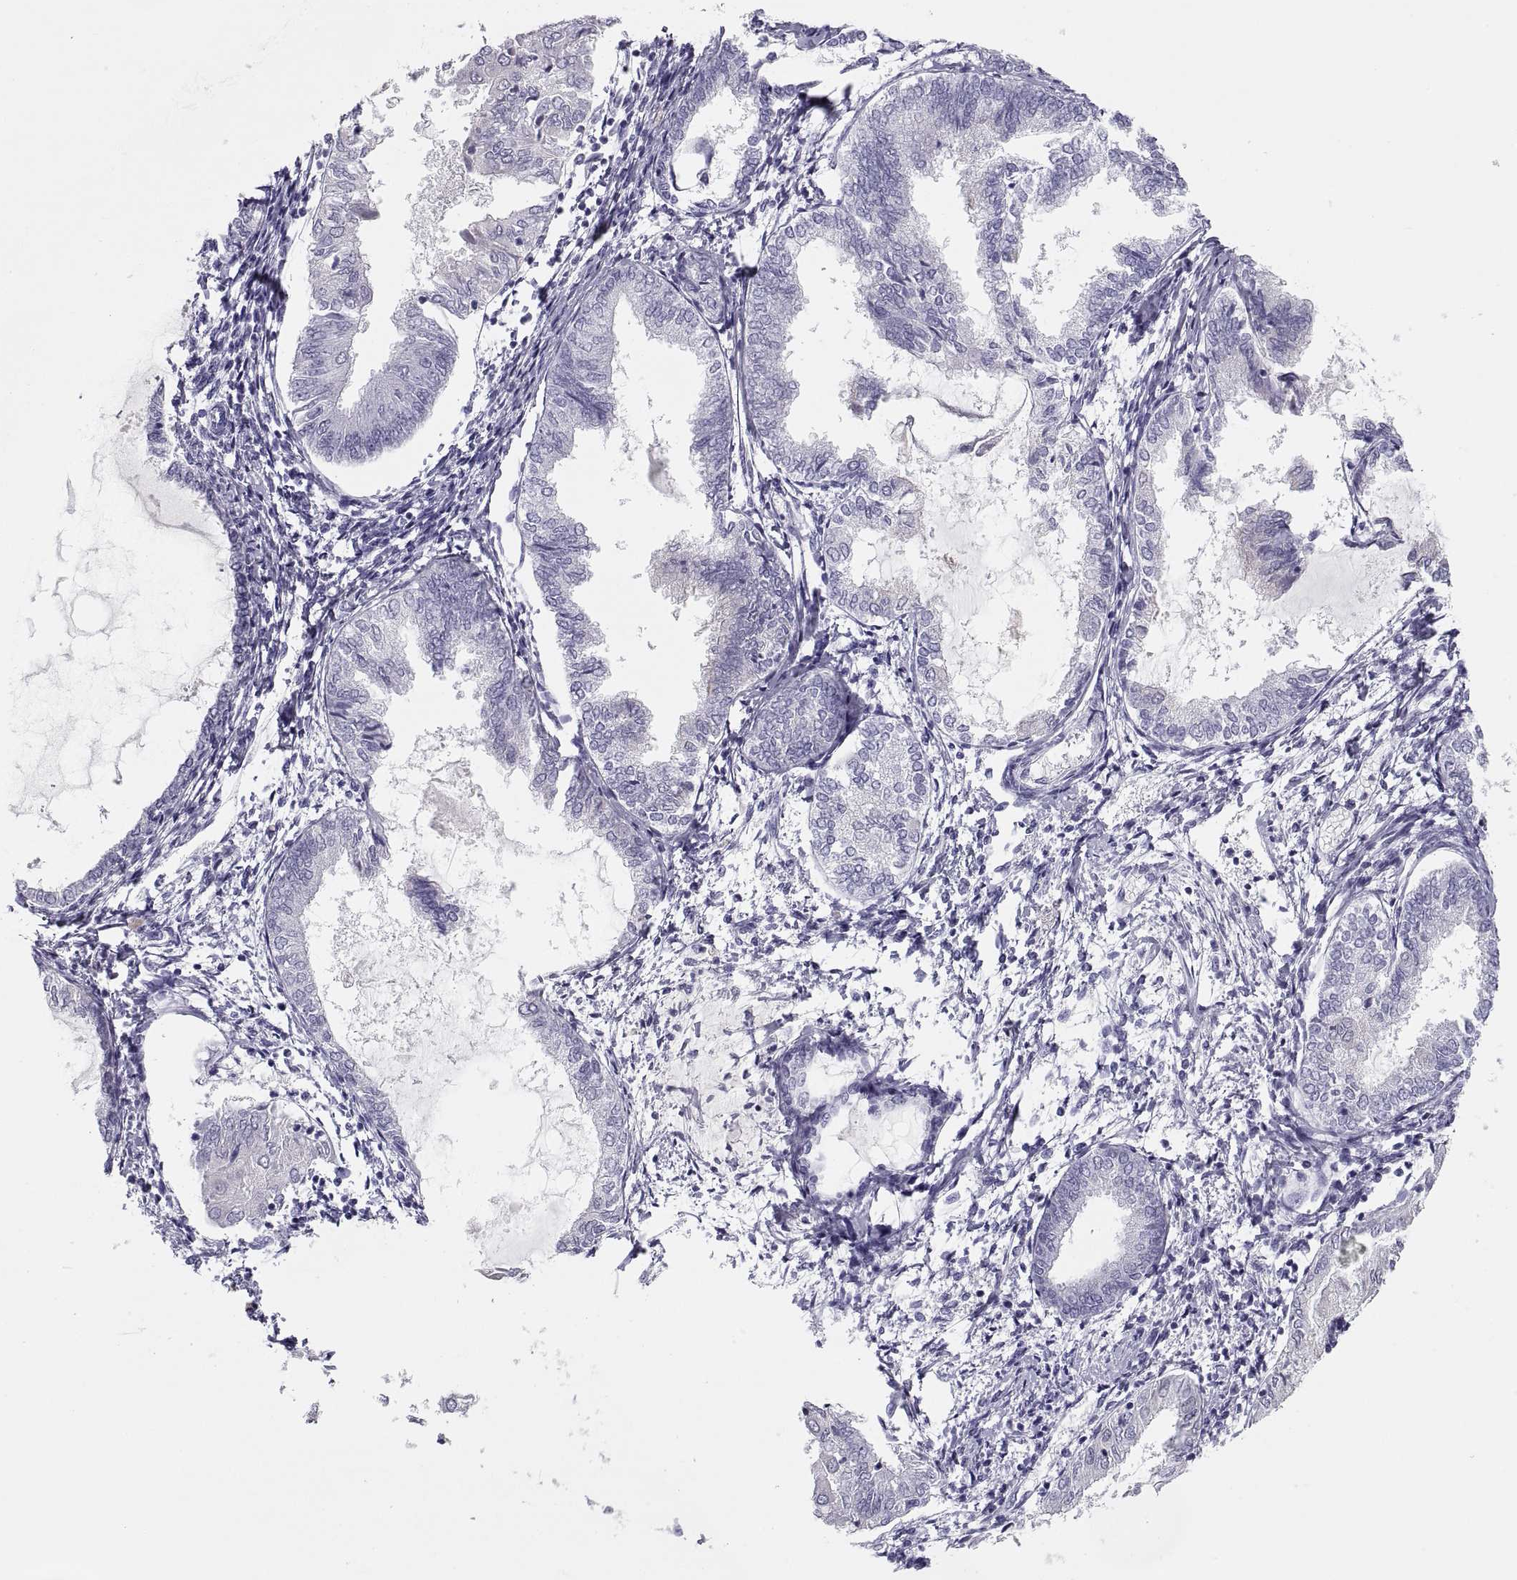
{"staining": {"intensity": "negative", "quantity": "none", "location": "none"}, "tissue": "endometrial cancer", "cell_type": "Tumor cells", "image_type": "cancer", "snomed": [{"axis": "morphology", "description": "Adenocarcinoma, NOS"}, {"axis": "topography", "description": "Endometrium"}], "caption": "Micrograph shows no significant protein expression in tumor cells of endometrial cancer (adenocarcinoma).", "gene": "MAGEB2", "patient": {"sex": "female", "age": 68}}